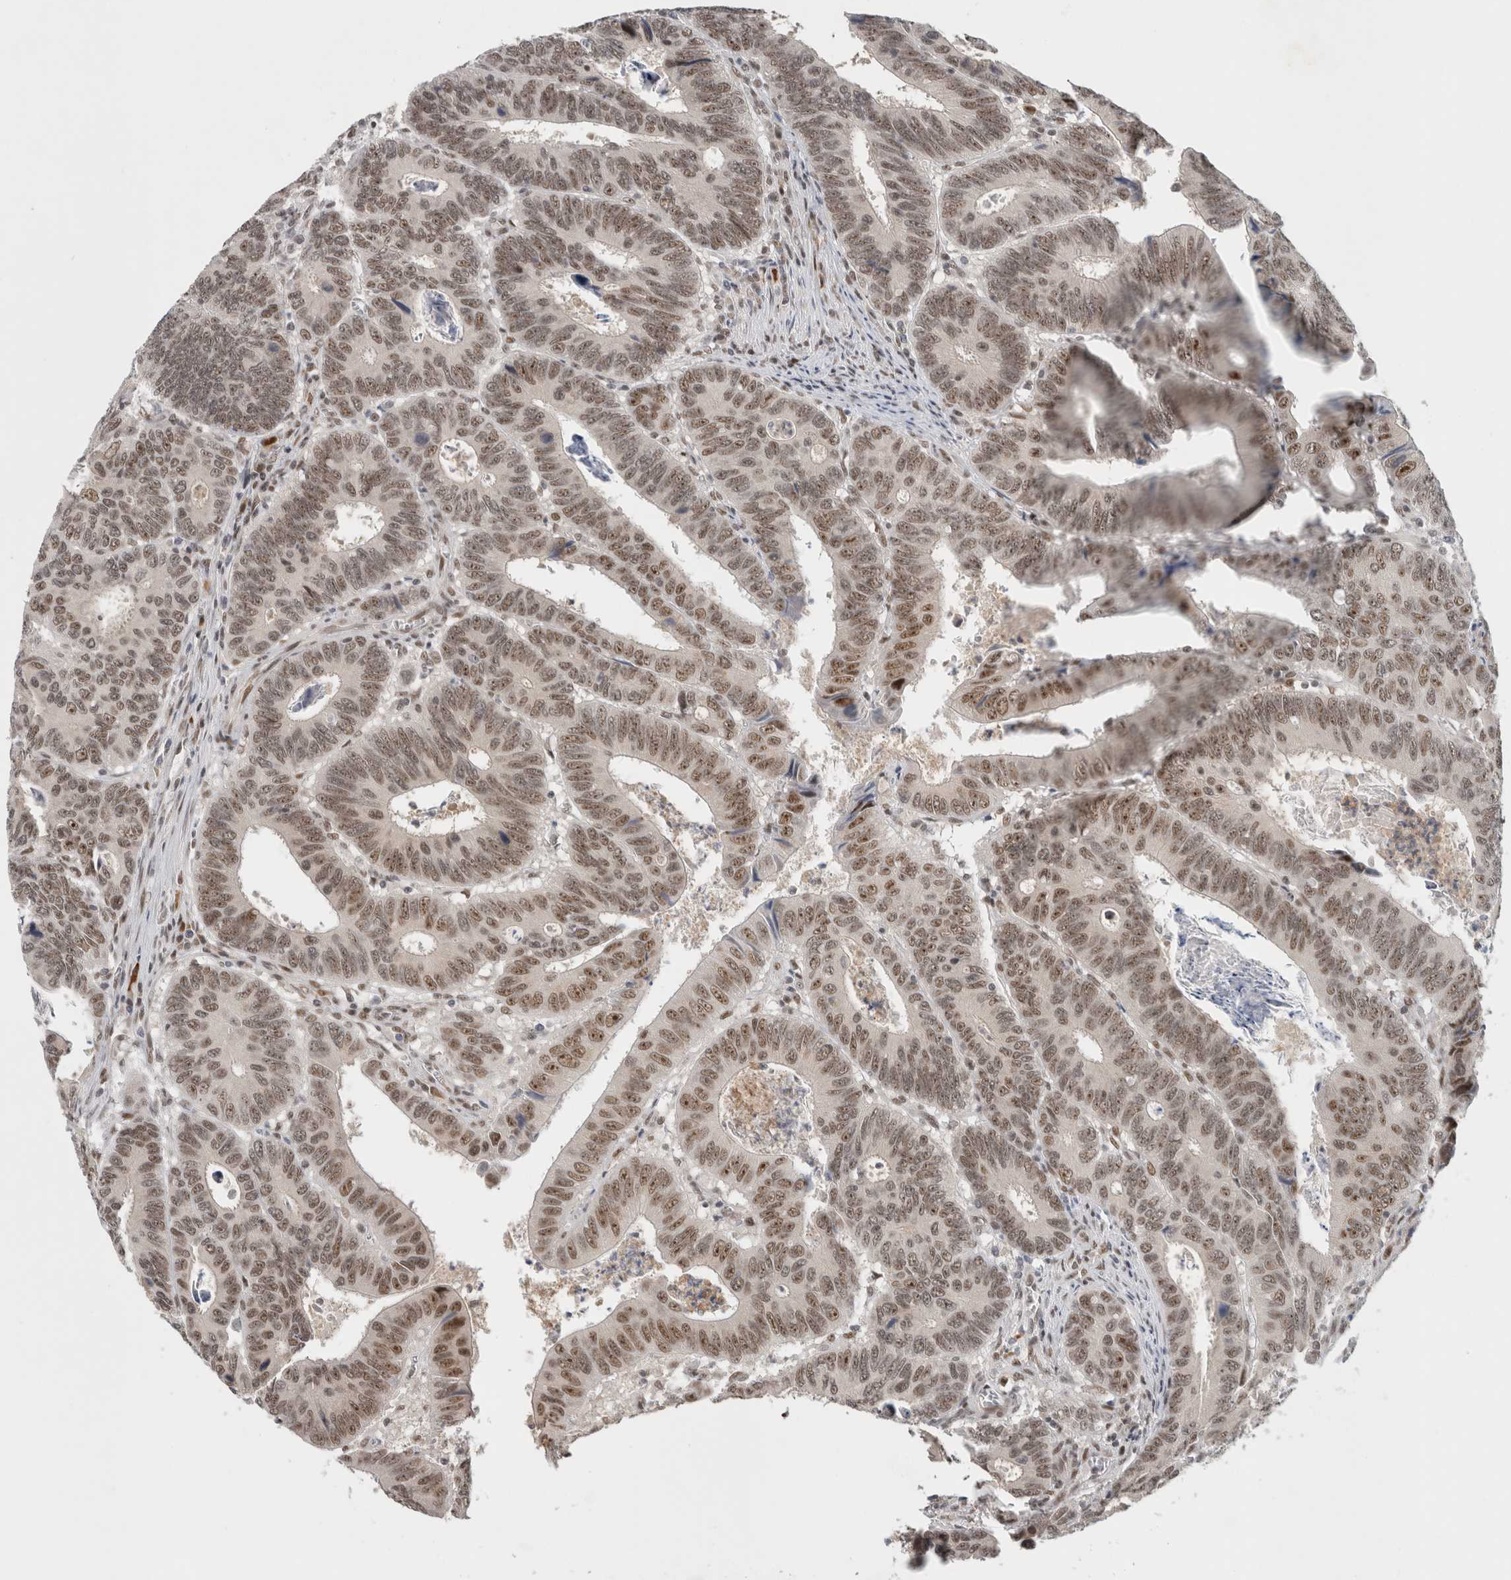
{"staining": {"intensity": "moderate", "quantity": ">75%", "location": "nuclear"}, "tissue": "colorectal cancer", "cell_type": "Tumor cells", "image_type": "cancer", "snomed": [{"axis": "morphology", "description": "Adenocarcinoma, NOS"}, {"axis": "topography", "description": "Colon"}], "caption": "Tumor cells exhibit medium levels of moderate nuclear staining in about >75% of cells in colorectal cancer (adenocarcinoma).", "gene": "HESX1", "patient": {"sex": "male", "age": 72}}